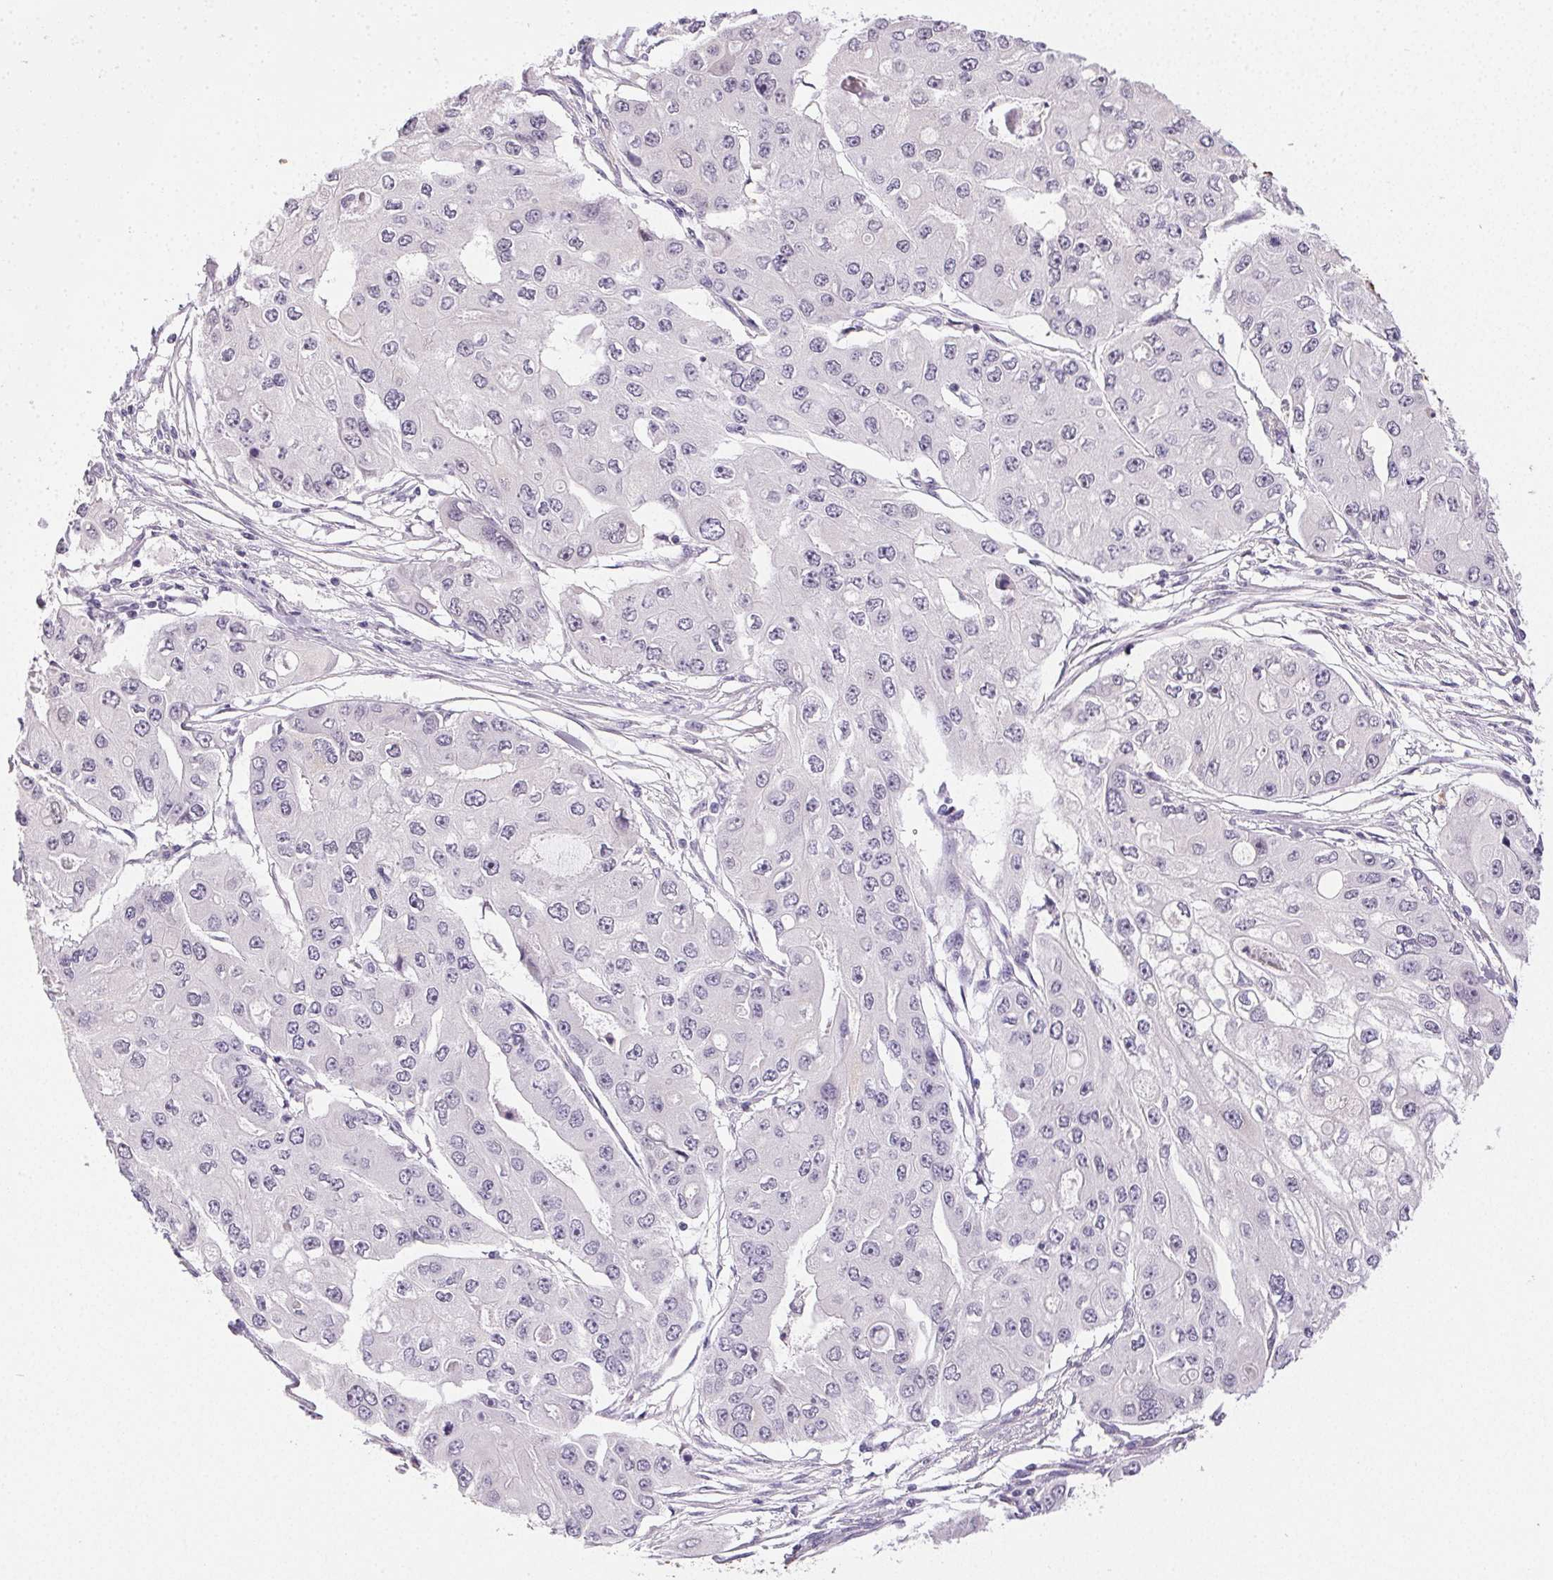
{"staining": {"intensity": "negative", "quantity": "none", "location": "none"}, "tissue": "ovarian cancer", "cell_type": "Tumor cells", "image_type": "cancer", "snomed": [{"axis": "morphology", "description": "Cystadenocarcinoma, serous, NOS"}, {"axis": "topography", "description": "Ovary"}], "caption": "Immunohistochemical staining of human ovarian cancer demonstrates no significant positivity in tumor cells.", "gene": "SMYD1", "patient": {"sex": "female", "age": 56}}